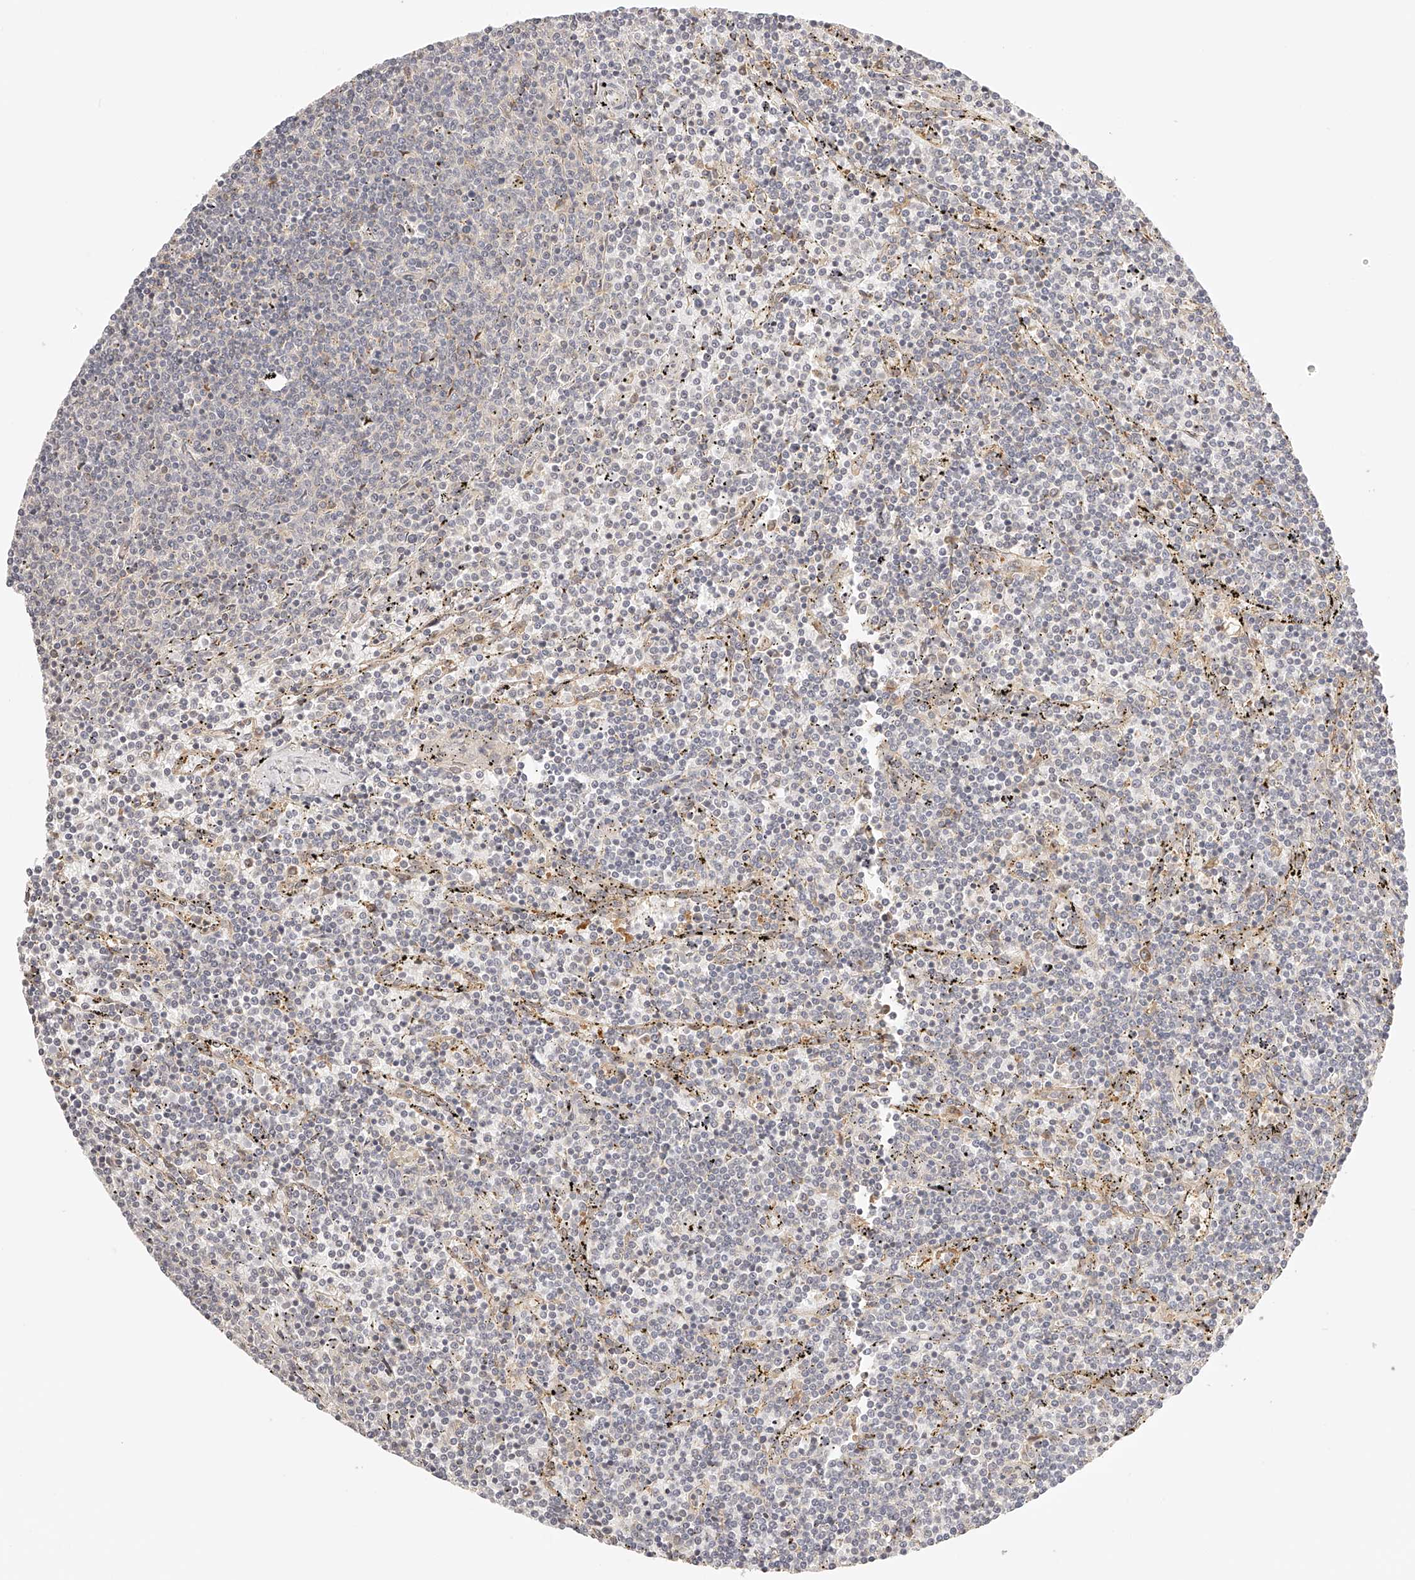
{"staining": {"intensity": "negative", "quantity": "none", "location": "none"}, "tissue": "lymphoma", "cell_type": "Tumor cells", "image_type": "cancer", "snomed": [{"axis": "morphology", "description": "Malignant lymphoma, non-Hodgkin's type, Low grade"}, {"axis": "topography", "description": "Spleen"}], "caption": "The IHC histopathology image has no significant expression in tumor cells of low-grade malignant lymphoma, non-Hodgkin's type tissue. (Stains: DAB (3,3'-diaminobenzidine) immunohistochemistry with hematoxylin counter stain, Microscopy: brightfield microscopy at high magnification).", "gene": "SYNC", "patient": {"sex": "female", "age": 50}}